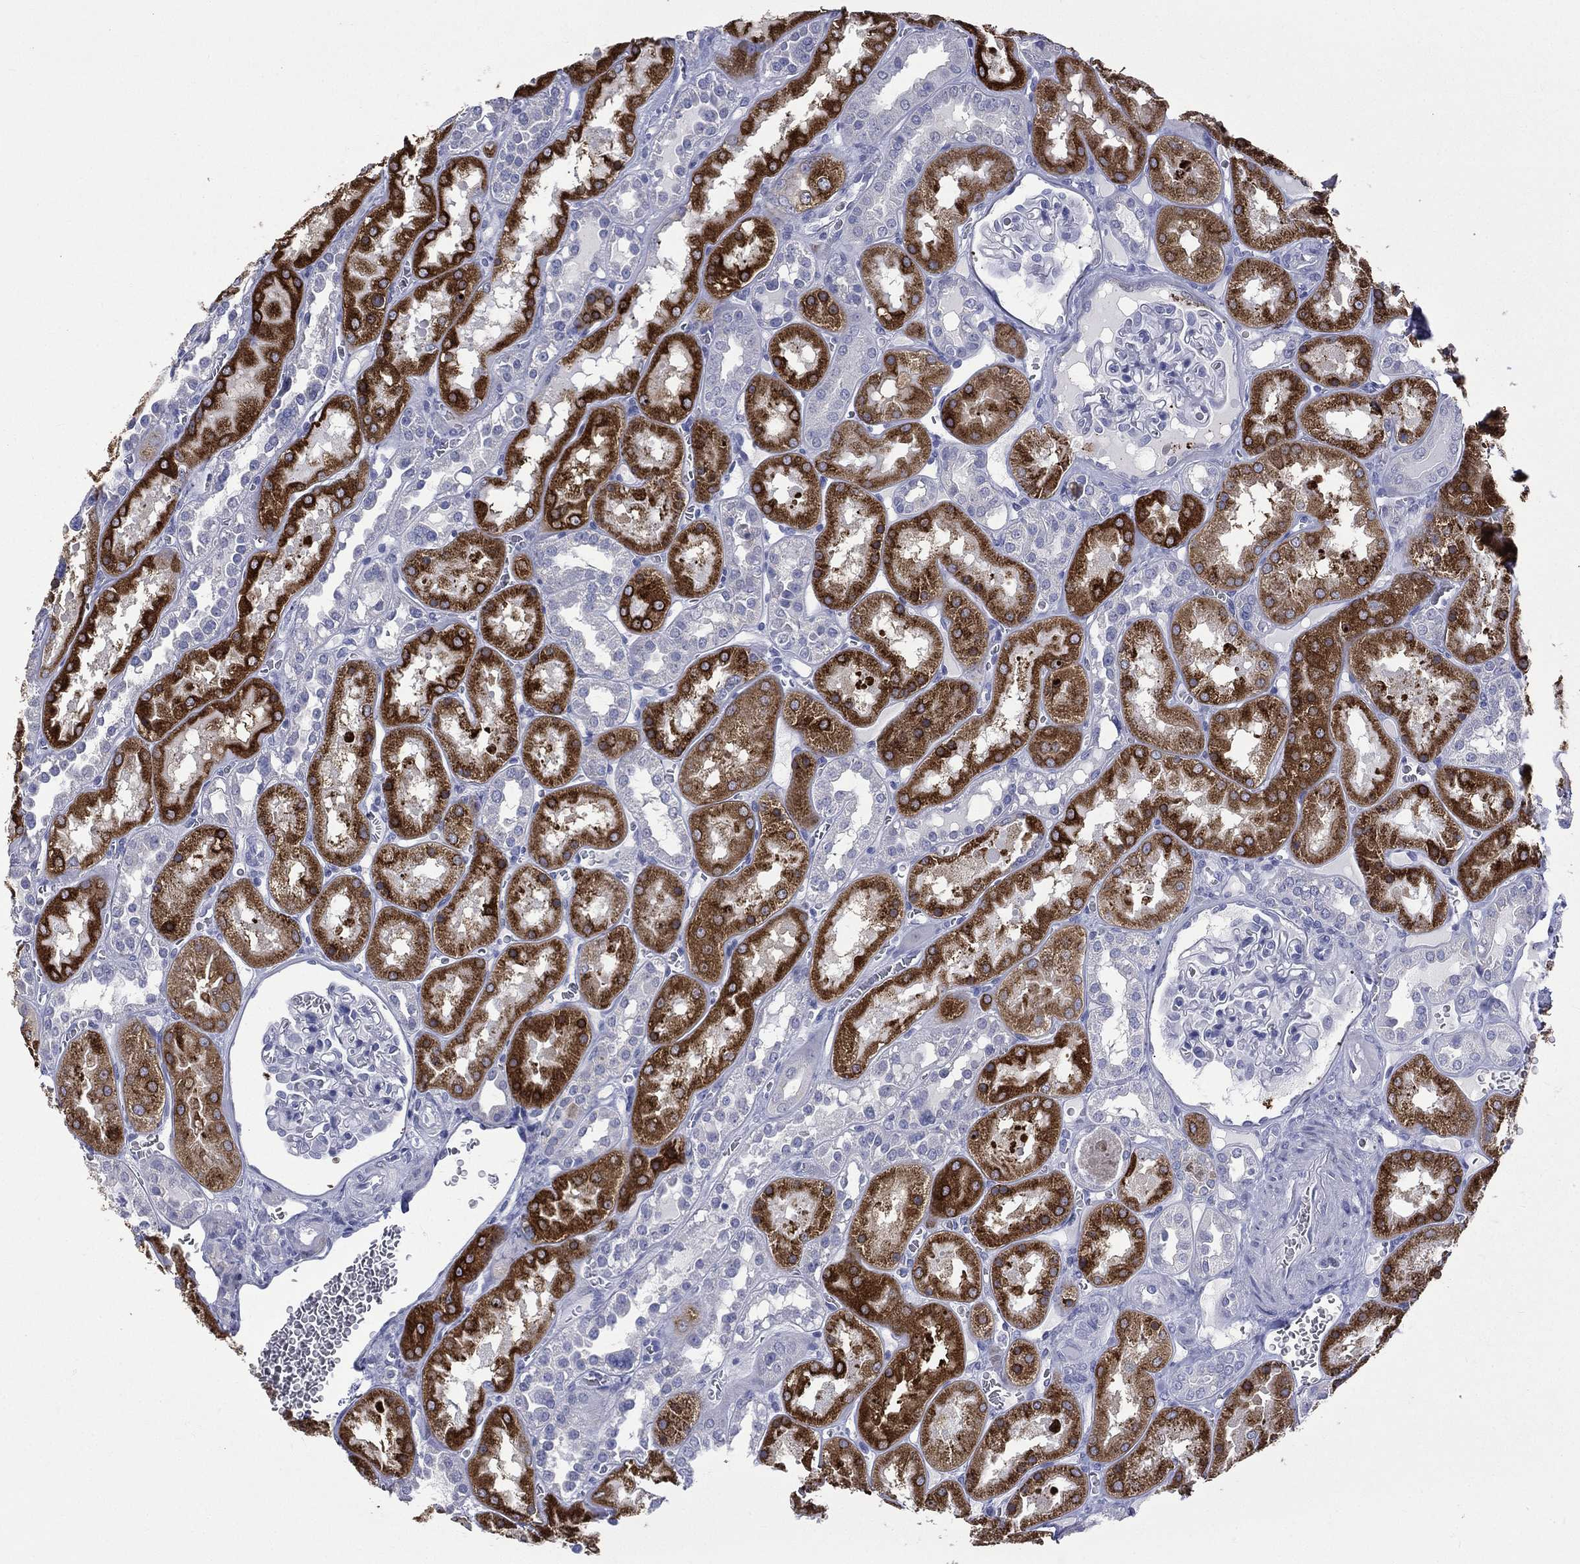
{"staining": {"intensity": "negative", "quantity": "none", "location": "none"}, "tissue": "kidney", "cell_type": "Cells in glomeruli", "image_type": "normal", "snomed": [{"axis": "morphology", "description": "Normal tissue, NOS"}, {"axis": "topography", "description": "Kidney"}], "caption": "Micrograph shows no protein positivity in cells in glomeruli of normal kidney.", "gene": "CES2", "patient": {"sex": "male", "age": 73}}